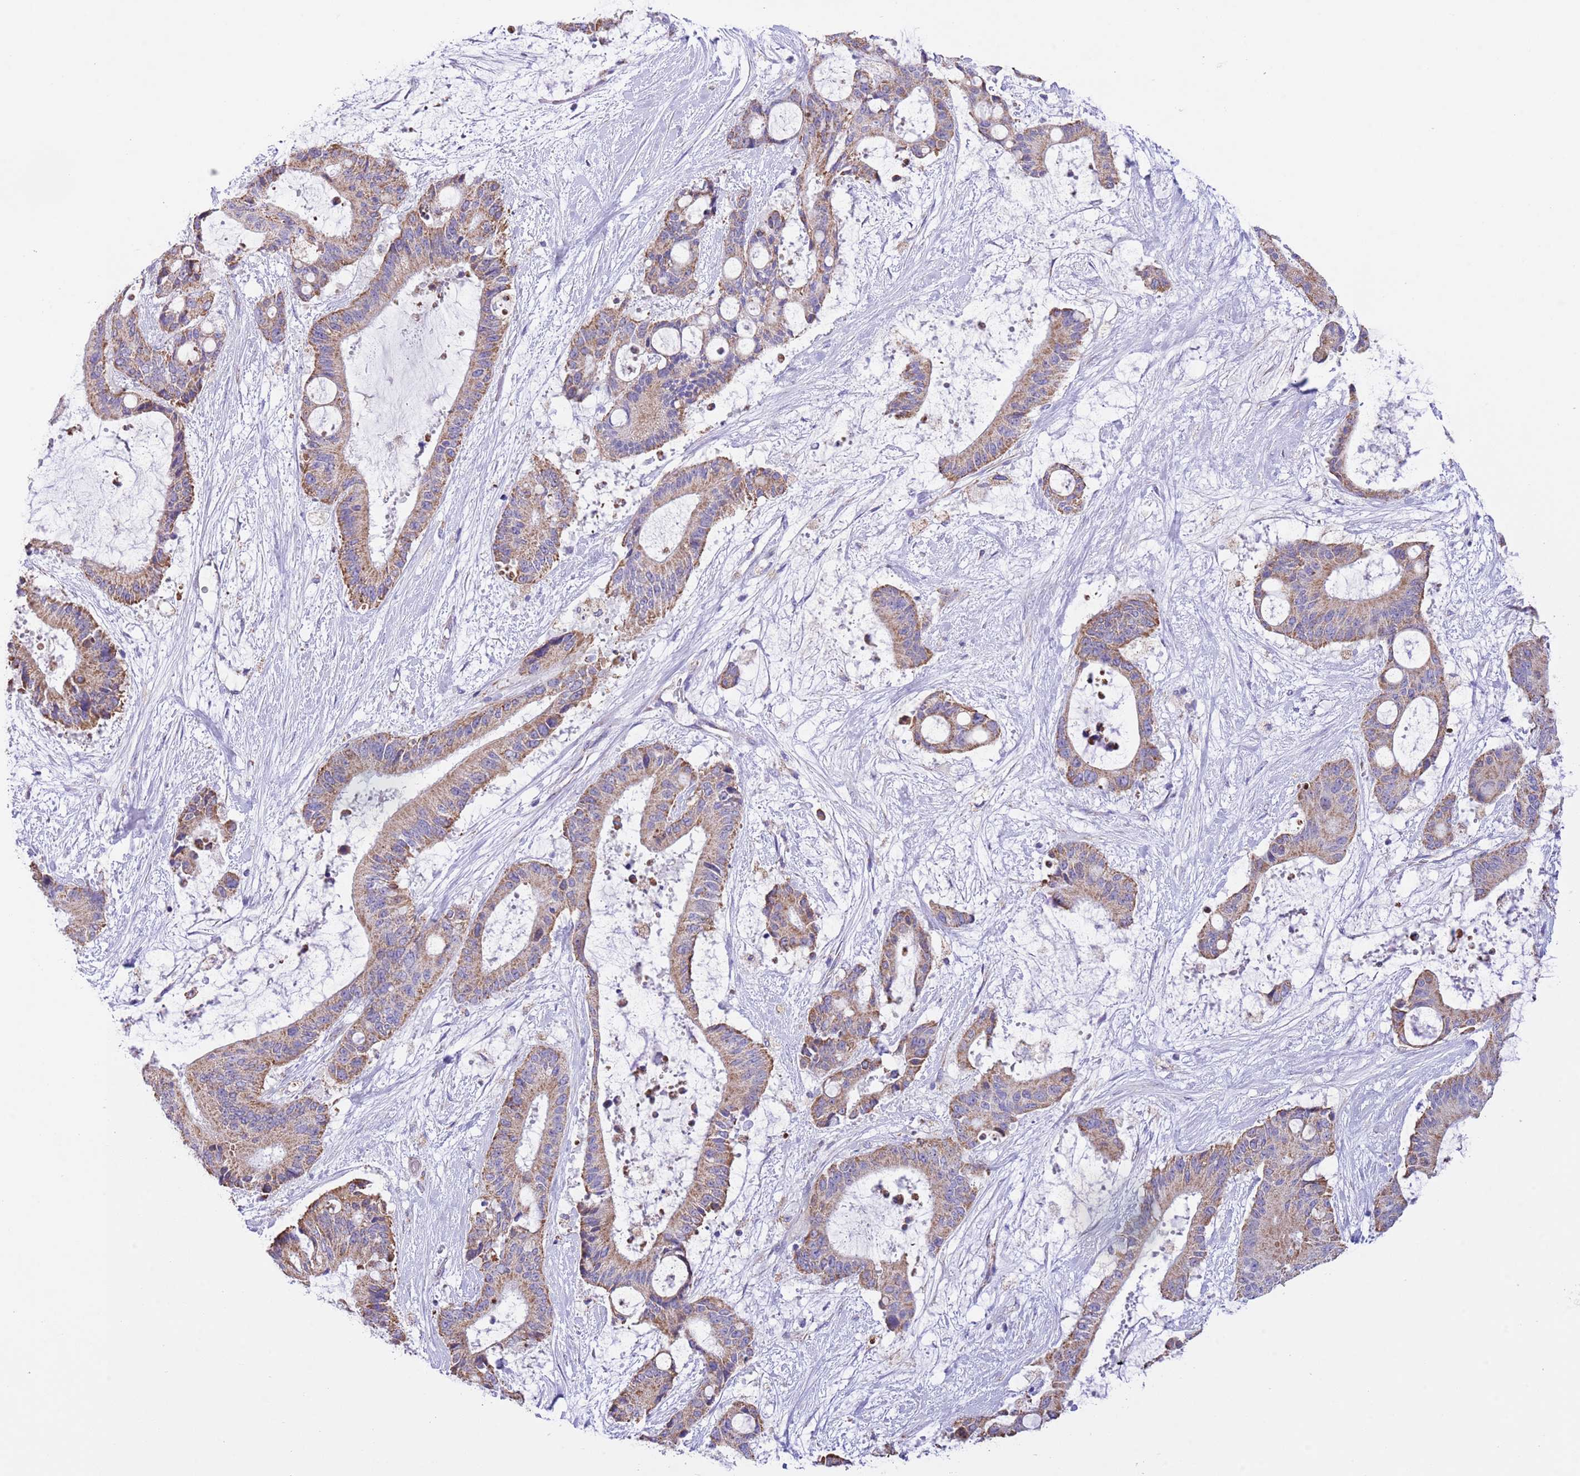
{"staining": {"intensity": "moderate", "quantity": ">75%", "location": "cytoplasmic/membranous"}, "tissue": "liver cancer", "cell_type": "Tumor cells", "image_type": "cancer", "snomed": [{"axis": "morphology", "description": "Normal tissue, NOS"}, {"axis": "morphology", "description": "Cholangiocarcinoma"}, {"axis": "topography", "description": "Liver"}, {"axis": "topography", "description": "Peripheral nerve tissue"}], "caption": "There is medium levels of moderate cytoplasmic/membranous staining in tumor cells of liver cancer (cholangiocarcinoma), as demonstrated by immunohistochemical staining (brown color).", "gene": "TEKTIP1", "patient": {"sex": "female", "age": 73}}